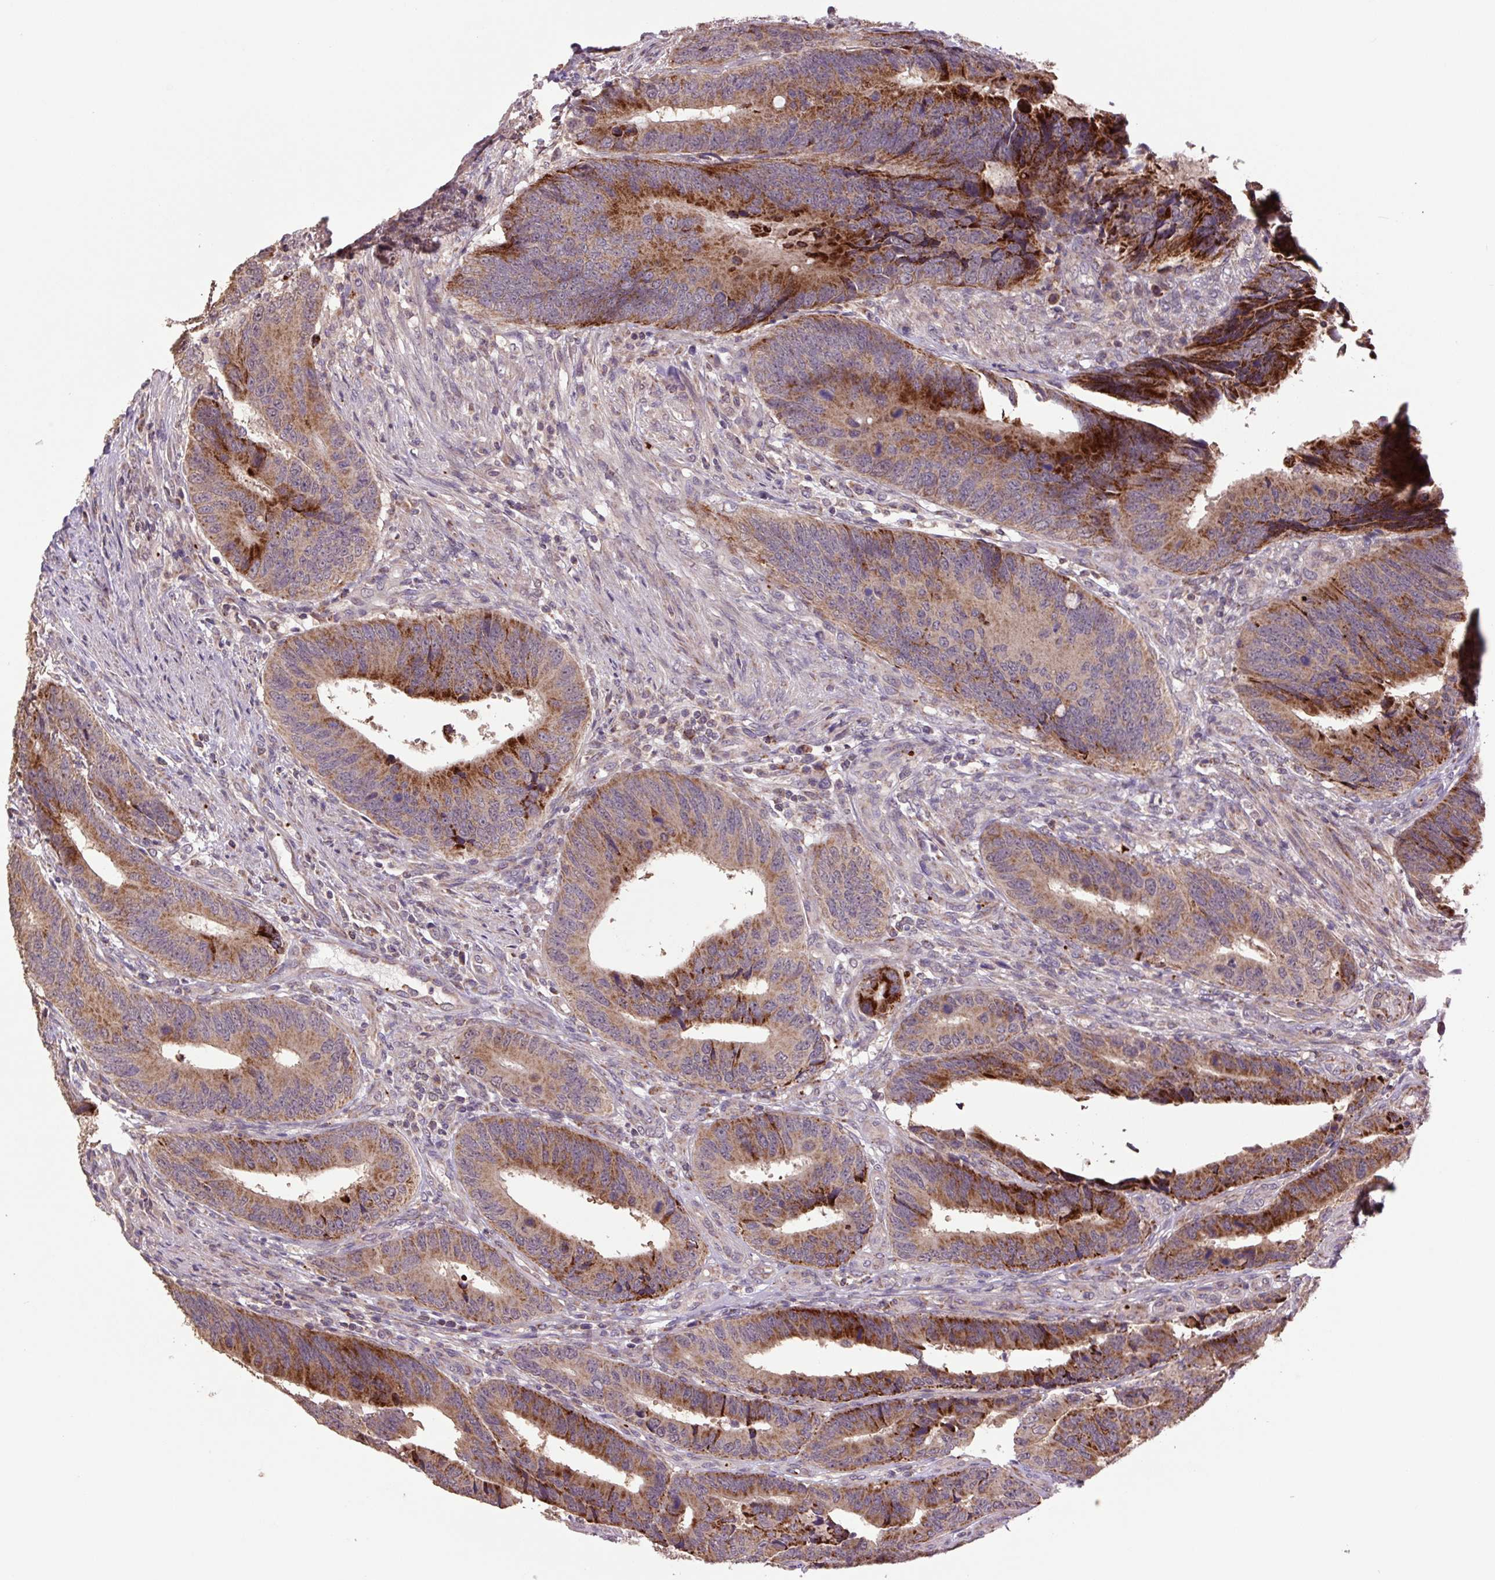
{"staining": {"intensity": "strong", "quantity": "25%-75%", "location": "cytoplasmic/membranous"}, "tissue": "colorectal cancer", "cell_type": "Tumor cells", "image_type": "cancer", "snomed": [{"axis": "morphology", "description": "Adenocarcinoma, NOS"}, {"axis": "topography", "description": "Colon"}], "caption": "Adenocarcinoma (colorectal) was stained to show a protein in brown. There is high levels of strong cytoplasmic/membranous staining in approximately 25%-75% of tumor cells.", "gene": "TMEM160", "patient": {"sex": "male", "age": 87}}